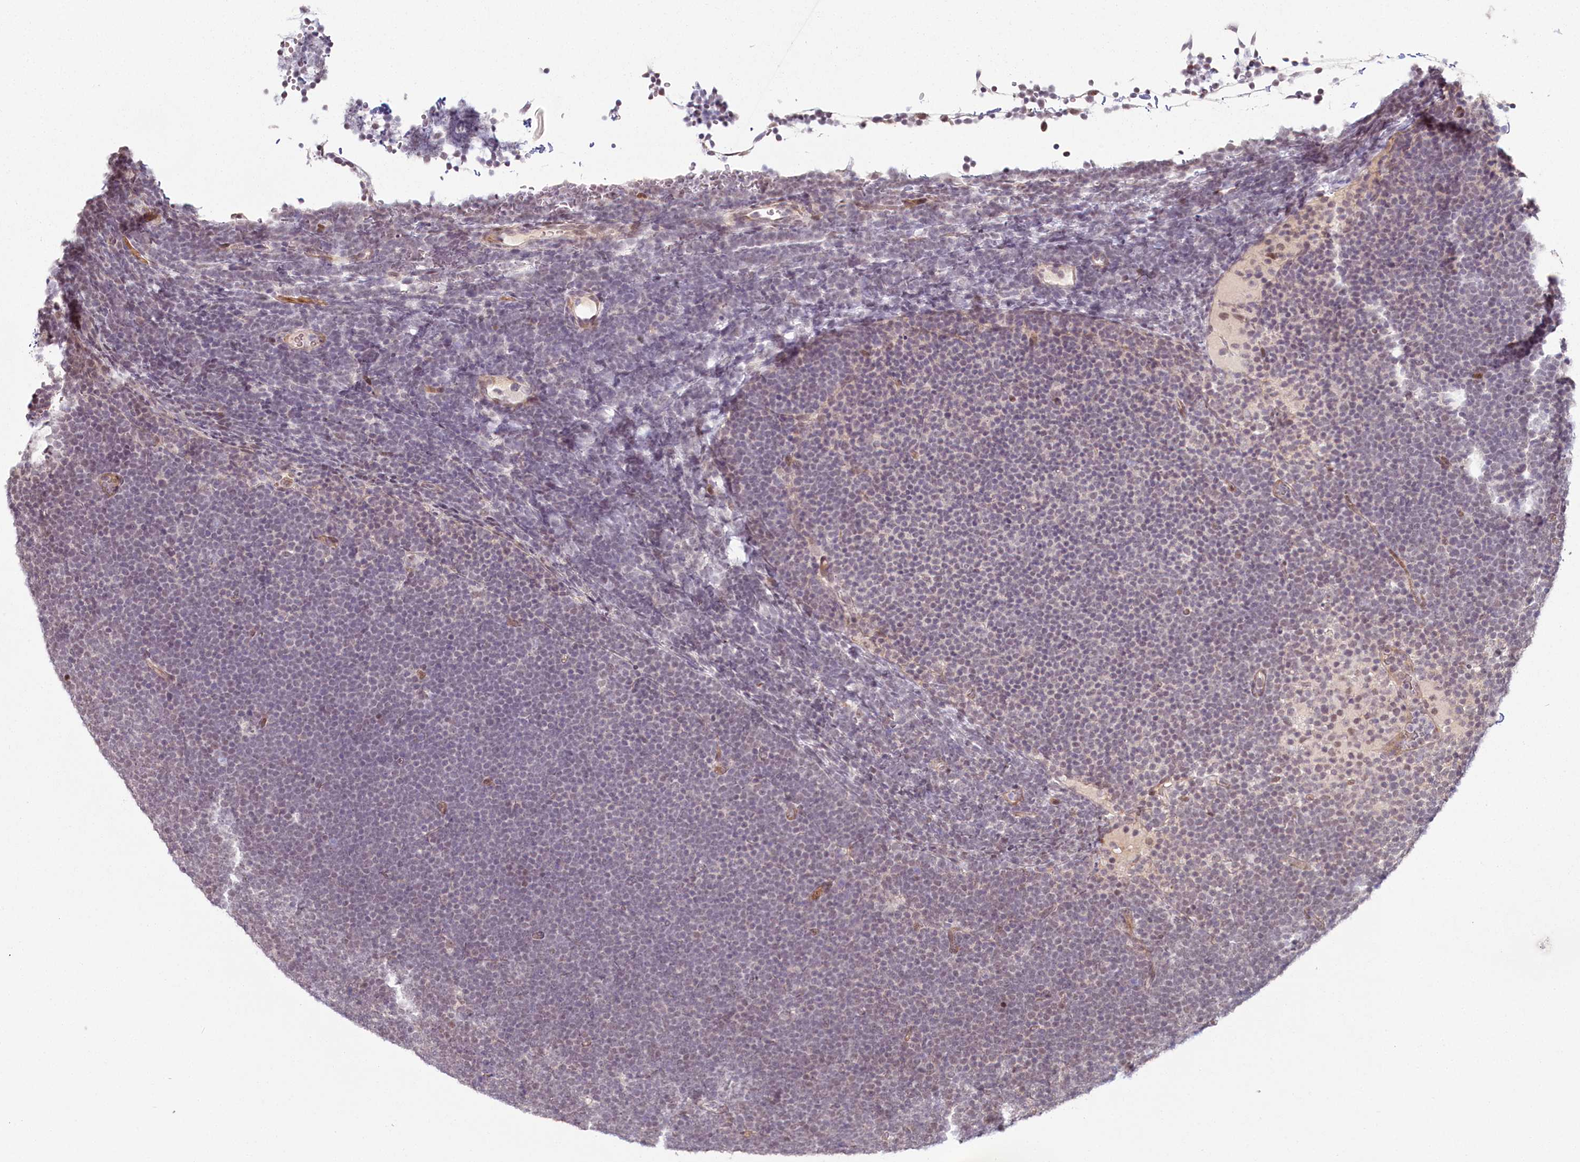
{"staining": {"intensity": "negative", "quantity": "none", "location": "none"}, "tissue": "lymphoma", "cell_type": "Tumor cells", "image_type": "cancer", "snomed": [{"axis": "morphology", "description": "Malignant lymphoma, non-Hodgkin's type, High grade"}, {"axis": "topography", "description": "Lymph node"}], "caption": "An image of malignant lymphoma, non-Hodgkin's type (high-grade) stained for a protein demonstrates no brown staining in tumor cells.", "gene": "FAM204A", "patient": {"sex": "male", "age": 13}}